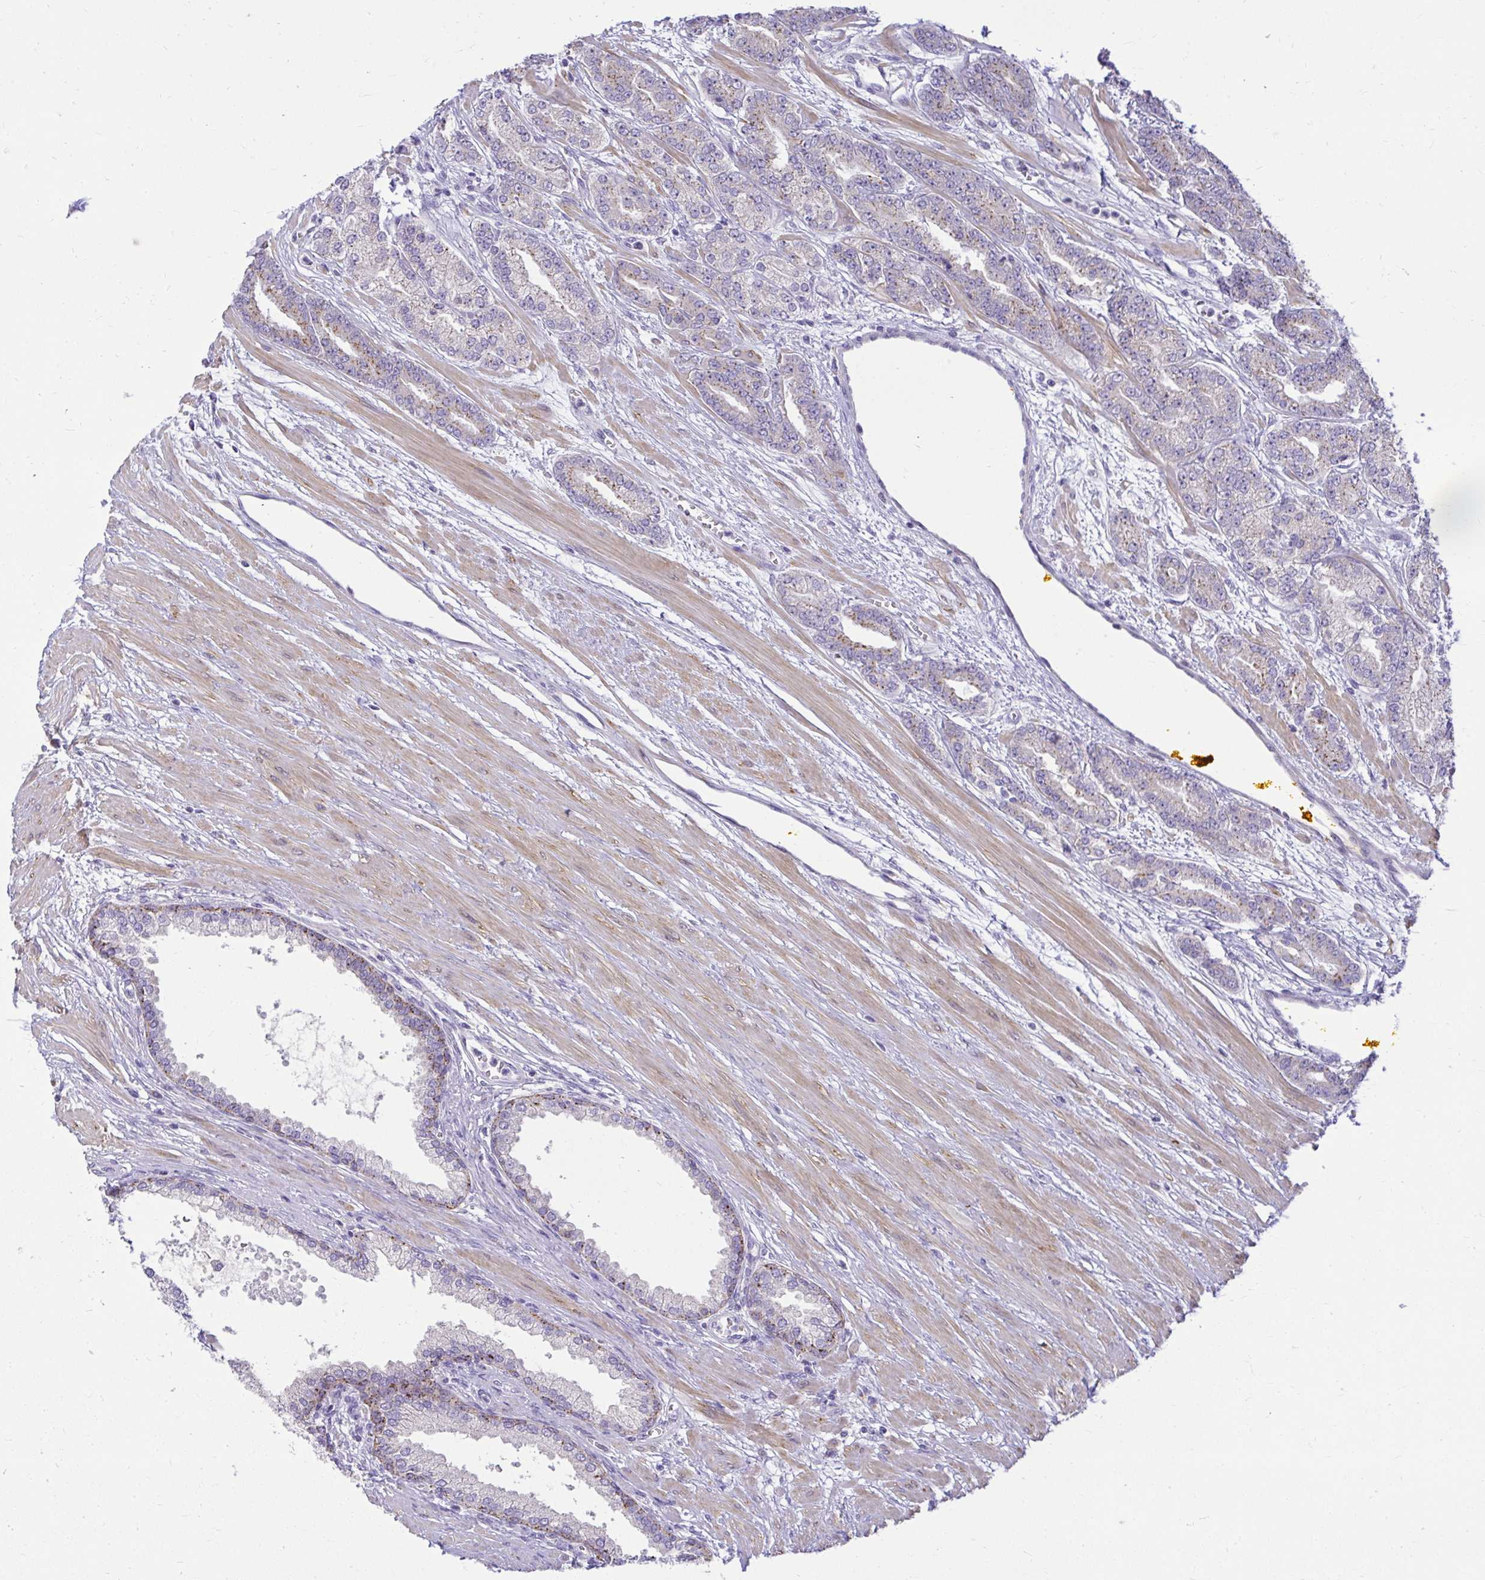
{"staining": {"intensity": "moderate", "quantity": "<25%", "location": "cytoplasmic/membranous"}, "tissue": "prostate cancer", "cell_type": "Tumor cells", "image_type": "cancer", "snomed": [{"axis": "morphology", "description": "Adenocarcinoma, High grade"}, {"axis": "topography", "description": "Prostate"}], "caption": "Protein expression analysis of human prostate adenocarcinoma (high-grade) reveals moderate cytoplasmic/membranous staining in approximately <25% of tumor cells. Using DAB (brown) and hematoxylin (blue) stains, captured at high magnification using brightfield microscopy.", "gene": "PKN3", "patient": {"sex": "male", "age": 60}}